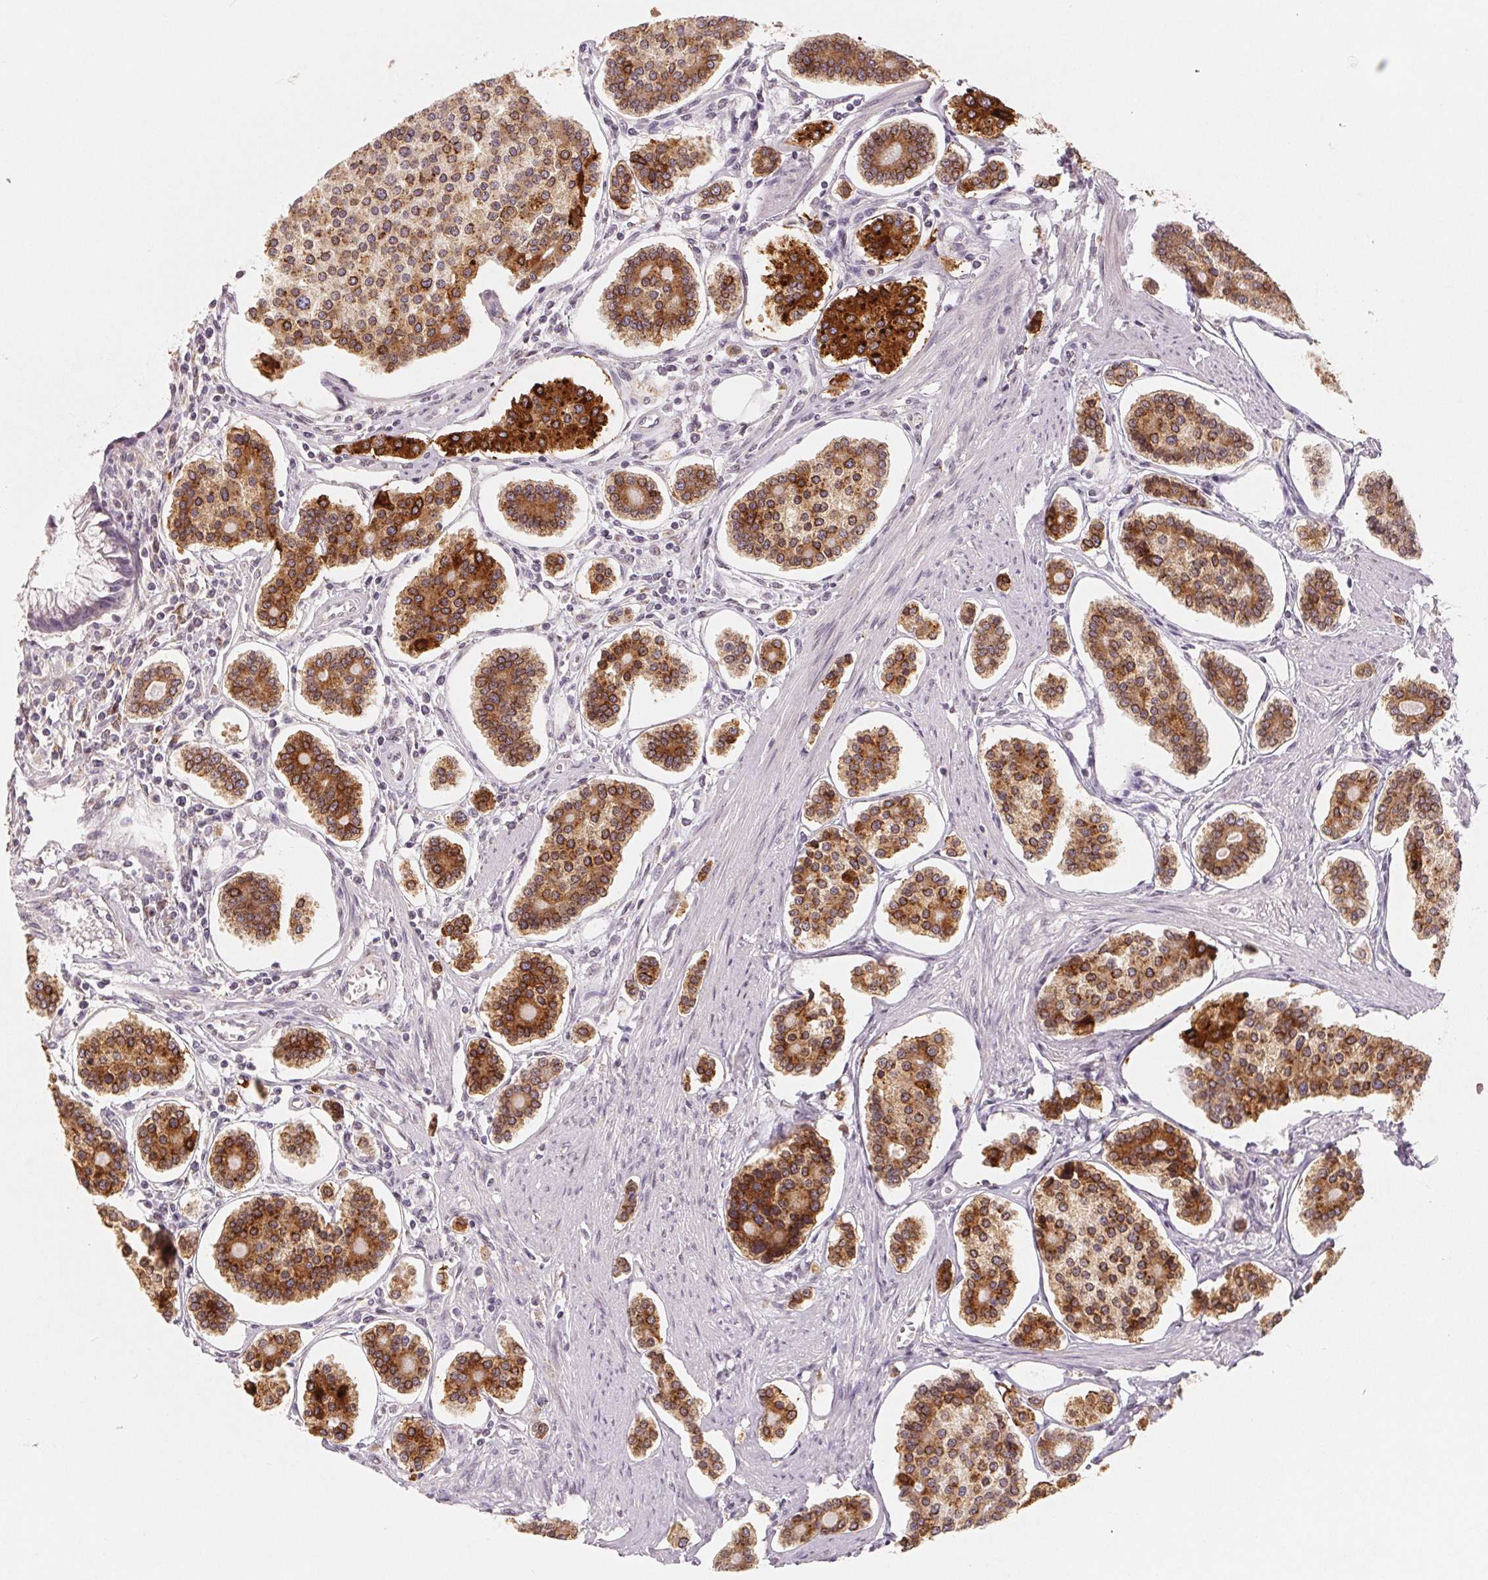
{"staining": {"intensity": "strong", "quantity": ">75%", "location": "cytoplasmic/membranous"}, "tissue": "carcinoid", "cell_type": "Tumor cells", "image_type": "cancer", "snomed": [{"axis": "morphology", "description": "Carcinoid, malignant, NOS"}, {"axis": "topography", "description": "Small intestine"}], "caption": "DAB immunohistochemical staining of human carcinoid (malignant) demonstrates strong cytoplasmic/membranous protein expression in approximately >75% of tumor cells. Immunohistochemistry stains the protein in brown and the nuclei are stained blue.", "gene": "TMSB15B", "patient": {"sex": "female", "age": 65}}